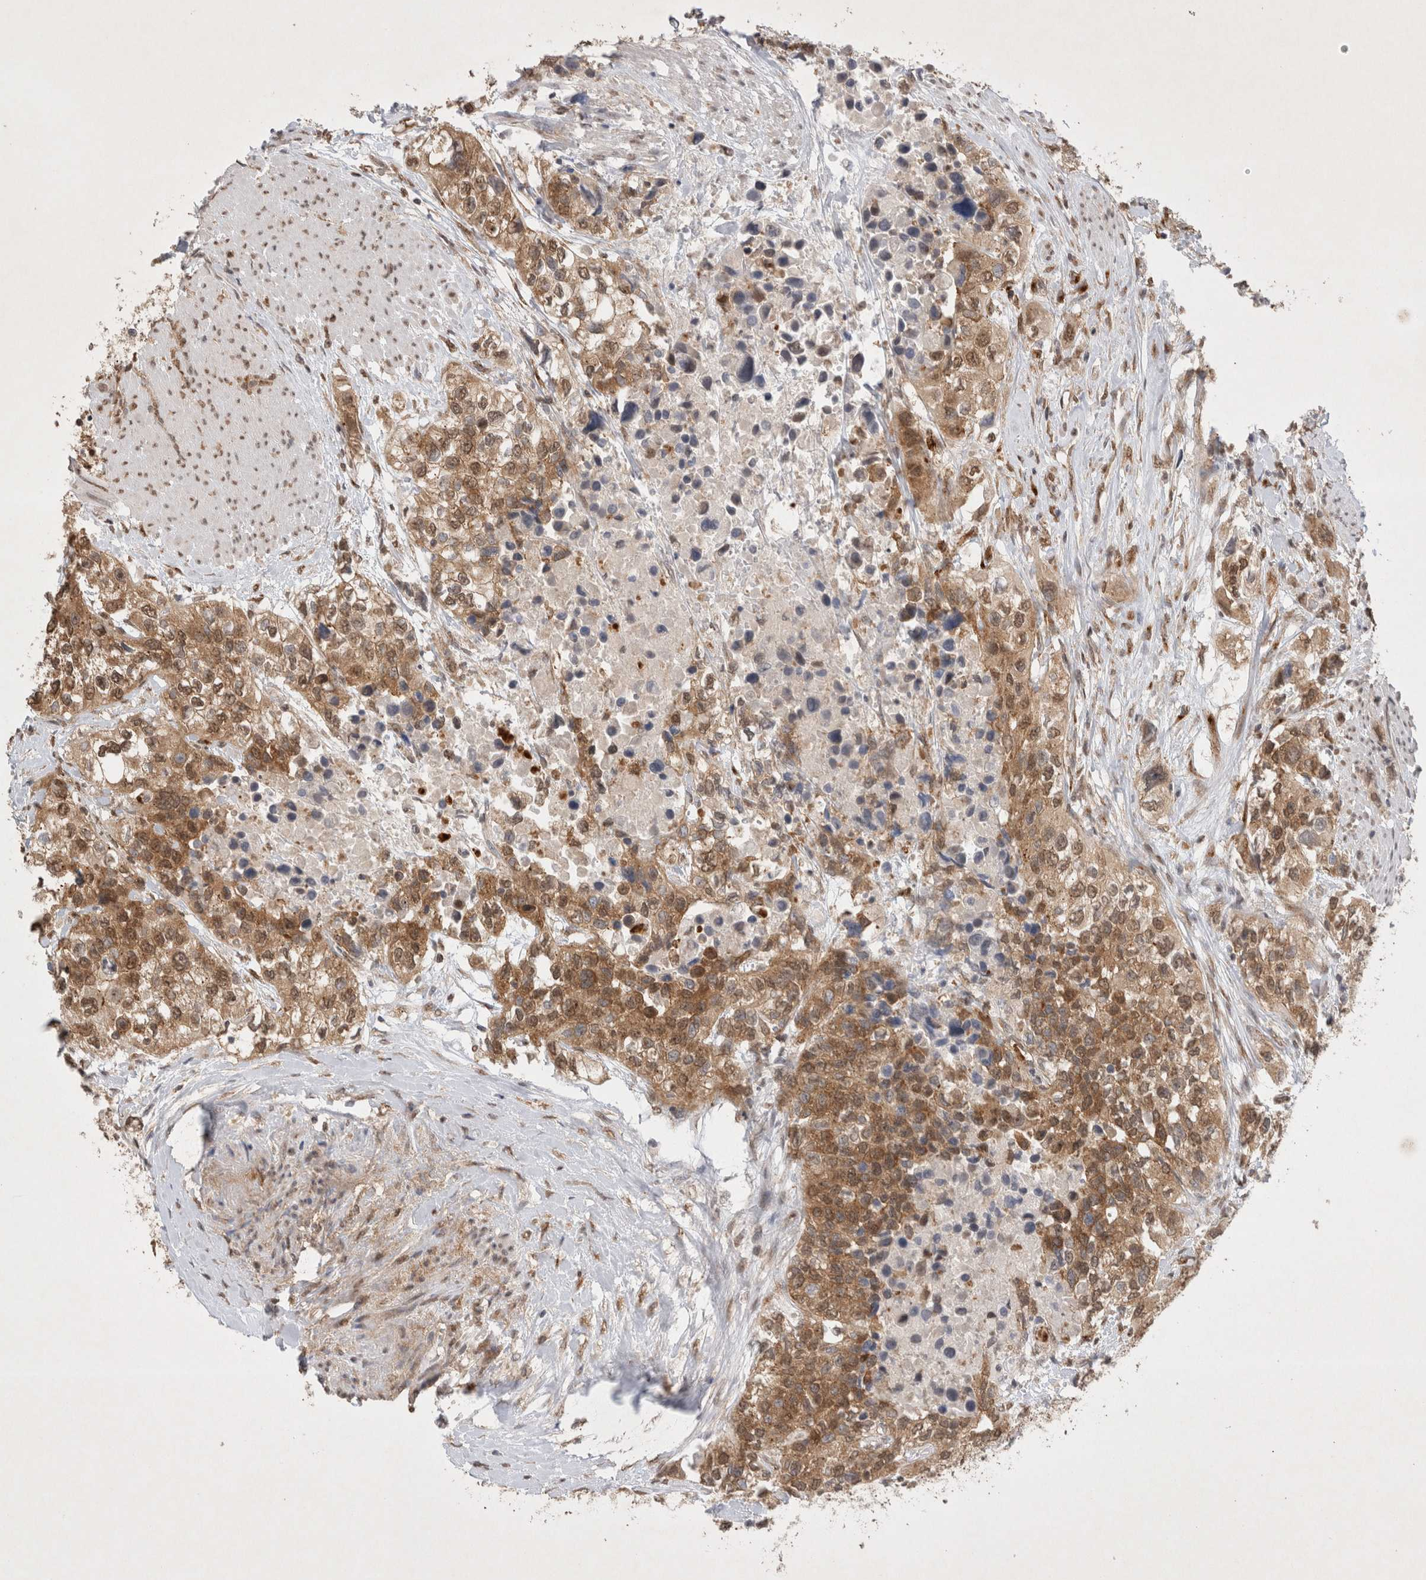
{"staining": {"intensity": "moderate", "quantity": ">75%", "location": "cytoplasmic/membranous"}, "tissue": "urothelial cancer", "cell_type": "Tumor cells", "image_type": "cancer", "snomed": [{"axis": "morphology", "description": "Urothelial carcinoma, High grade"}, {"axis": "topography", "description": "Urinary bladder"}], "caption": "The image displays staining of urothelial cancer, revealing moderate cytoplasmic/membranous protein expression (brown color) within tumor cells.", "gene": "WIPF2", "patient": {"sex": "female", "age": 80}}